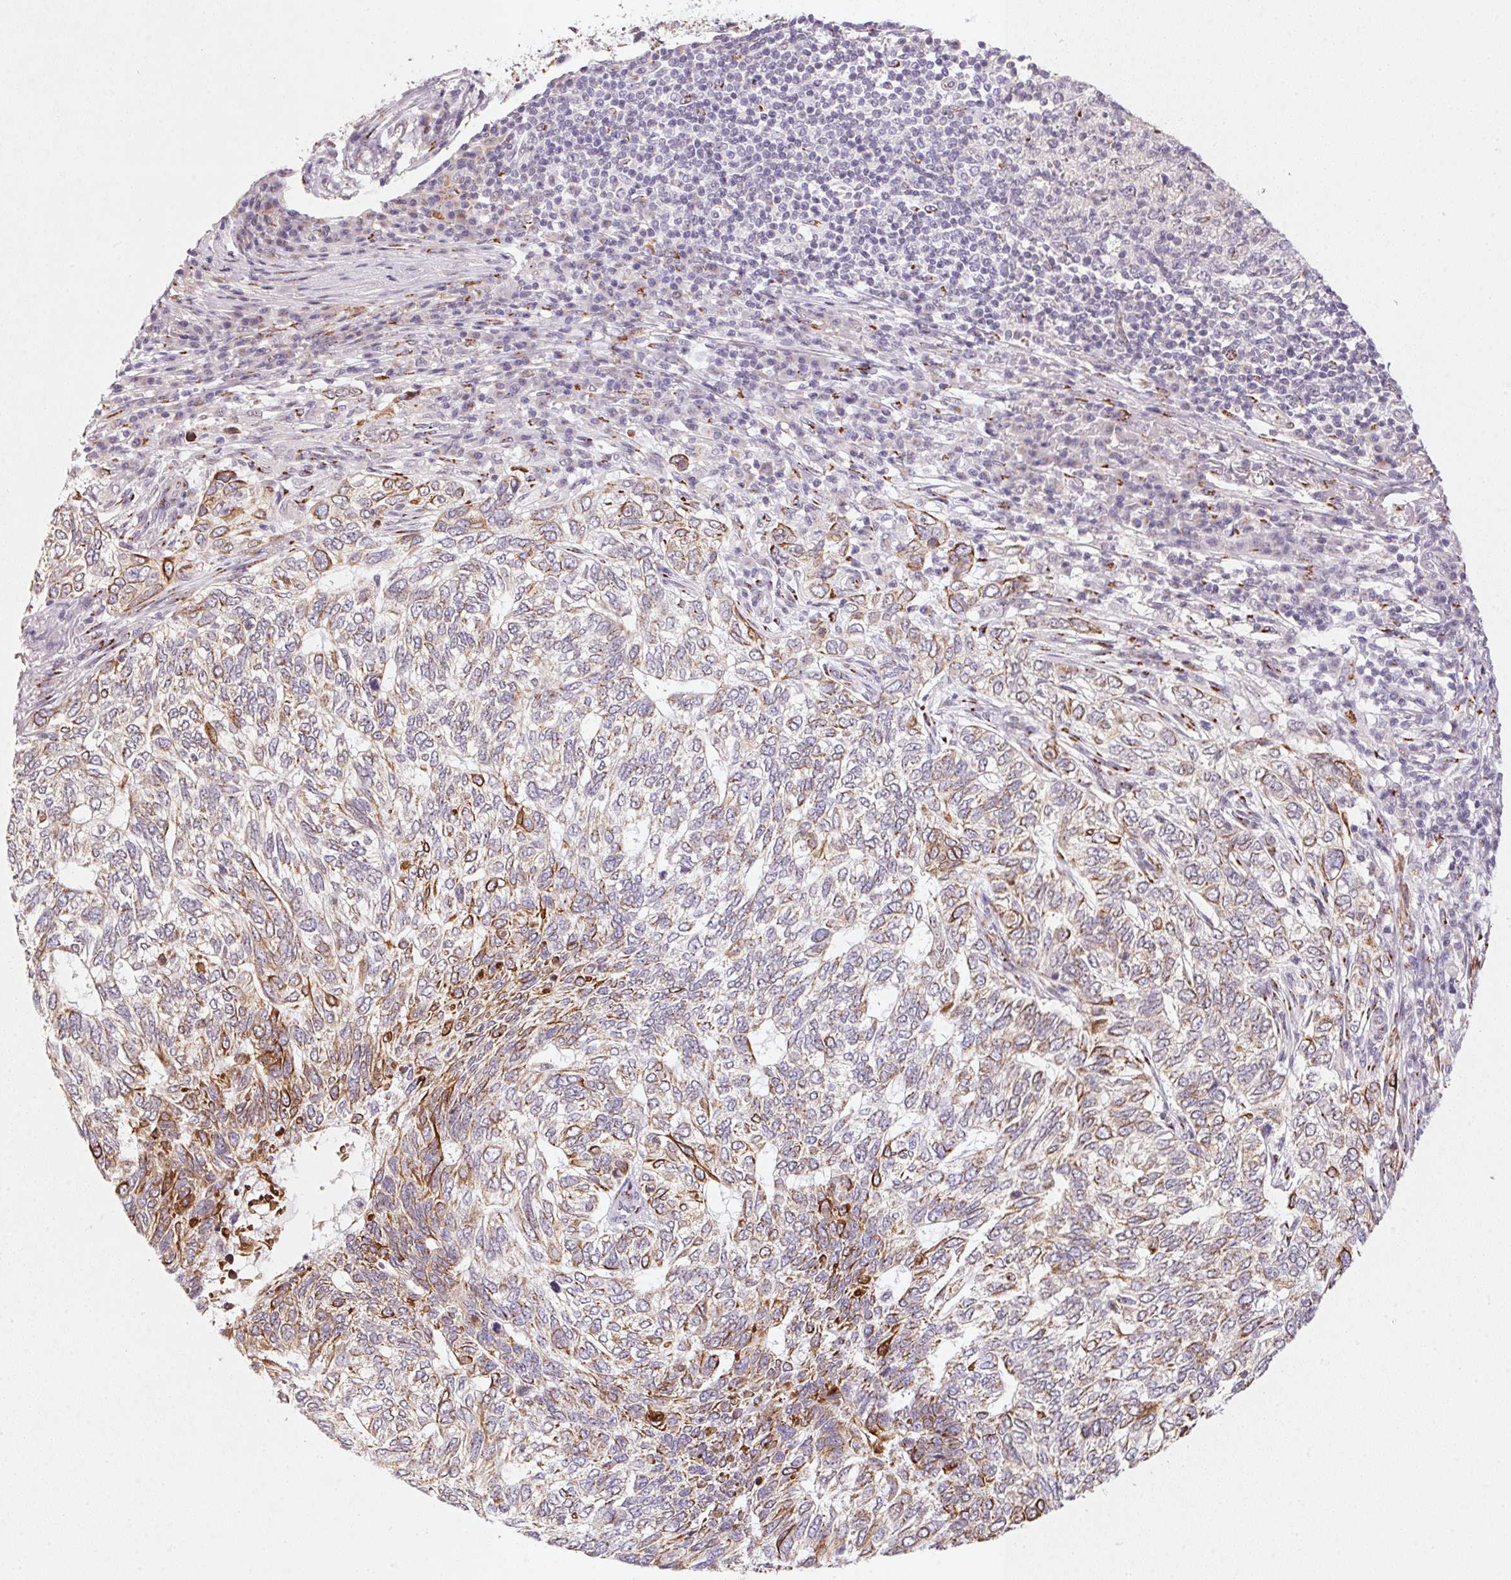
{"staining": {"intensity": "strong", "quantity": "25%-75%", "location": "cytoplasmic/membranous"}, "tissue": "skin cancer", "cell_type": "Tumor cells", "image_type": "cancer", "snomed": [{"axis": "morphology", "description": "Basal cell carcinoma"}, {"axis": "topography", "description": "Skin"}], "caption": "Protein analysis of basal cell carcinoma (skin) tissue shows strong cytoplasmic/membranous positivity in about 25%-75% of tumor cells. (Stains: DAB (3,3'-diaminobenzidine) in brown, nuclei in blue, Microscopy: brightfield microscopy at high magnification).", "gene": "RAB22A", "patient": {"sex": "female", "age": 65}}